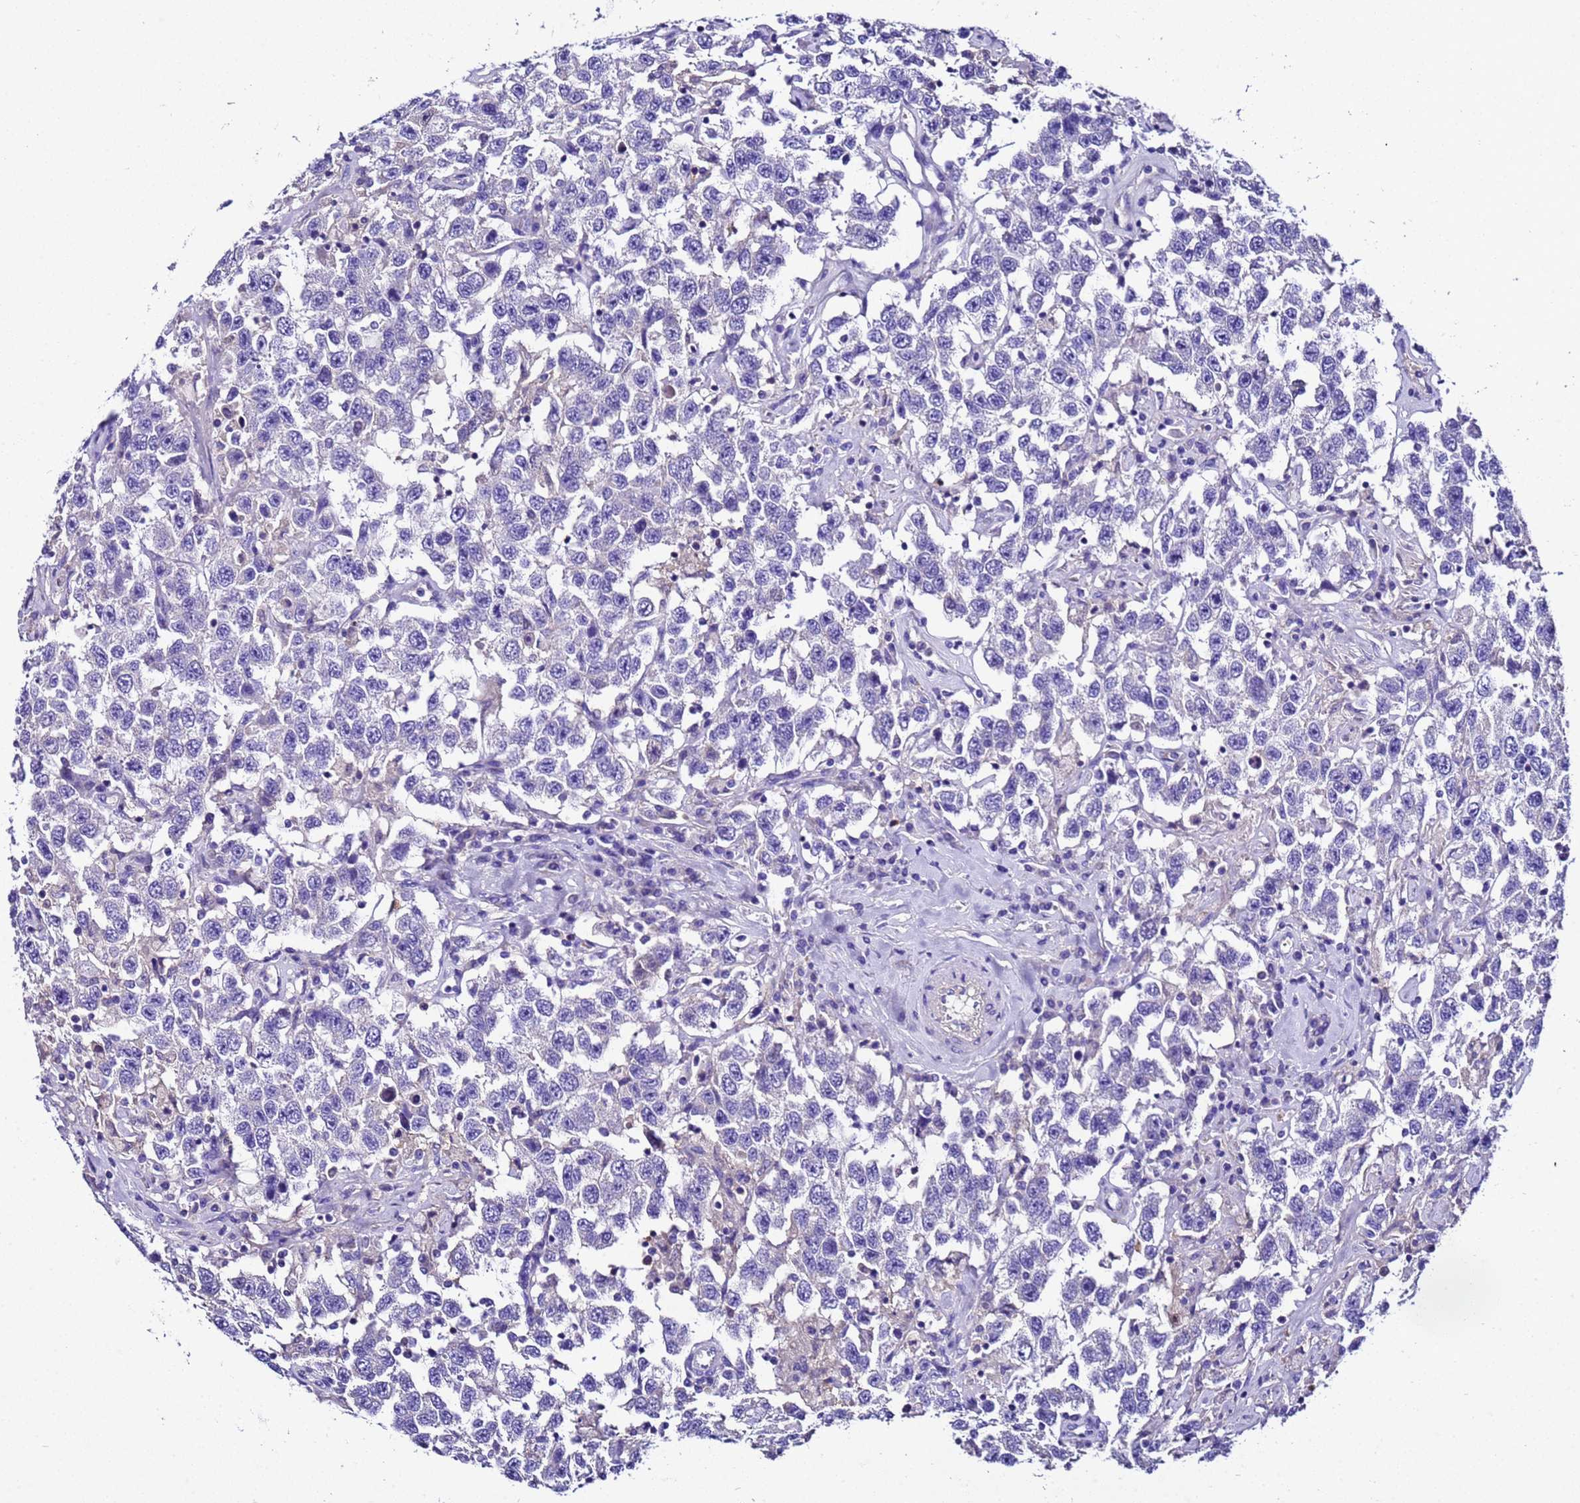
{"staining": {"intensity": "negative", "quantity": "none", "location": "none"}, "tissue": "testis cancer", "cell_type": "Tumor cells", "image_type": "cancer", "snomed": [{"axis": "morphology", "description": "Seminoma, NOS"}, {"axis": "topography", "description": "Testis"}], "caption": "High power microscopy photomicrograph of an immunohistochemistry (IHC) micrograph of testis cancer (seminoma), revealing no significant positivity in tumor cells. Brightfield microscopy of IHC stained with DAB (3,3'-diaminobenzidine) (brown) and hematoxylin (blue), captured at high magnification.", "gene": "UGT2A1", "patient": {"sex": "male", "age": 41}}